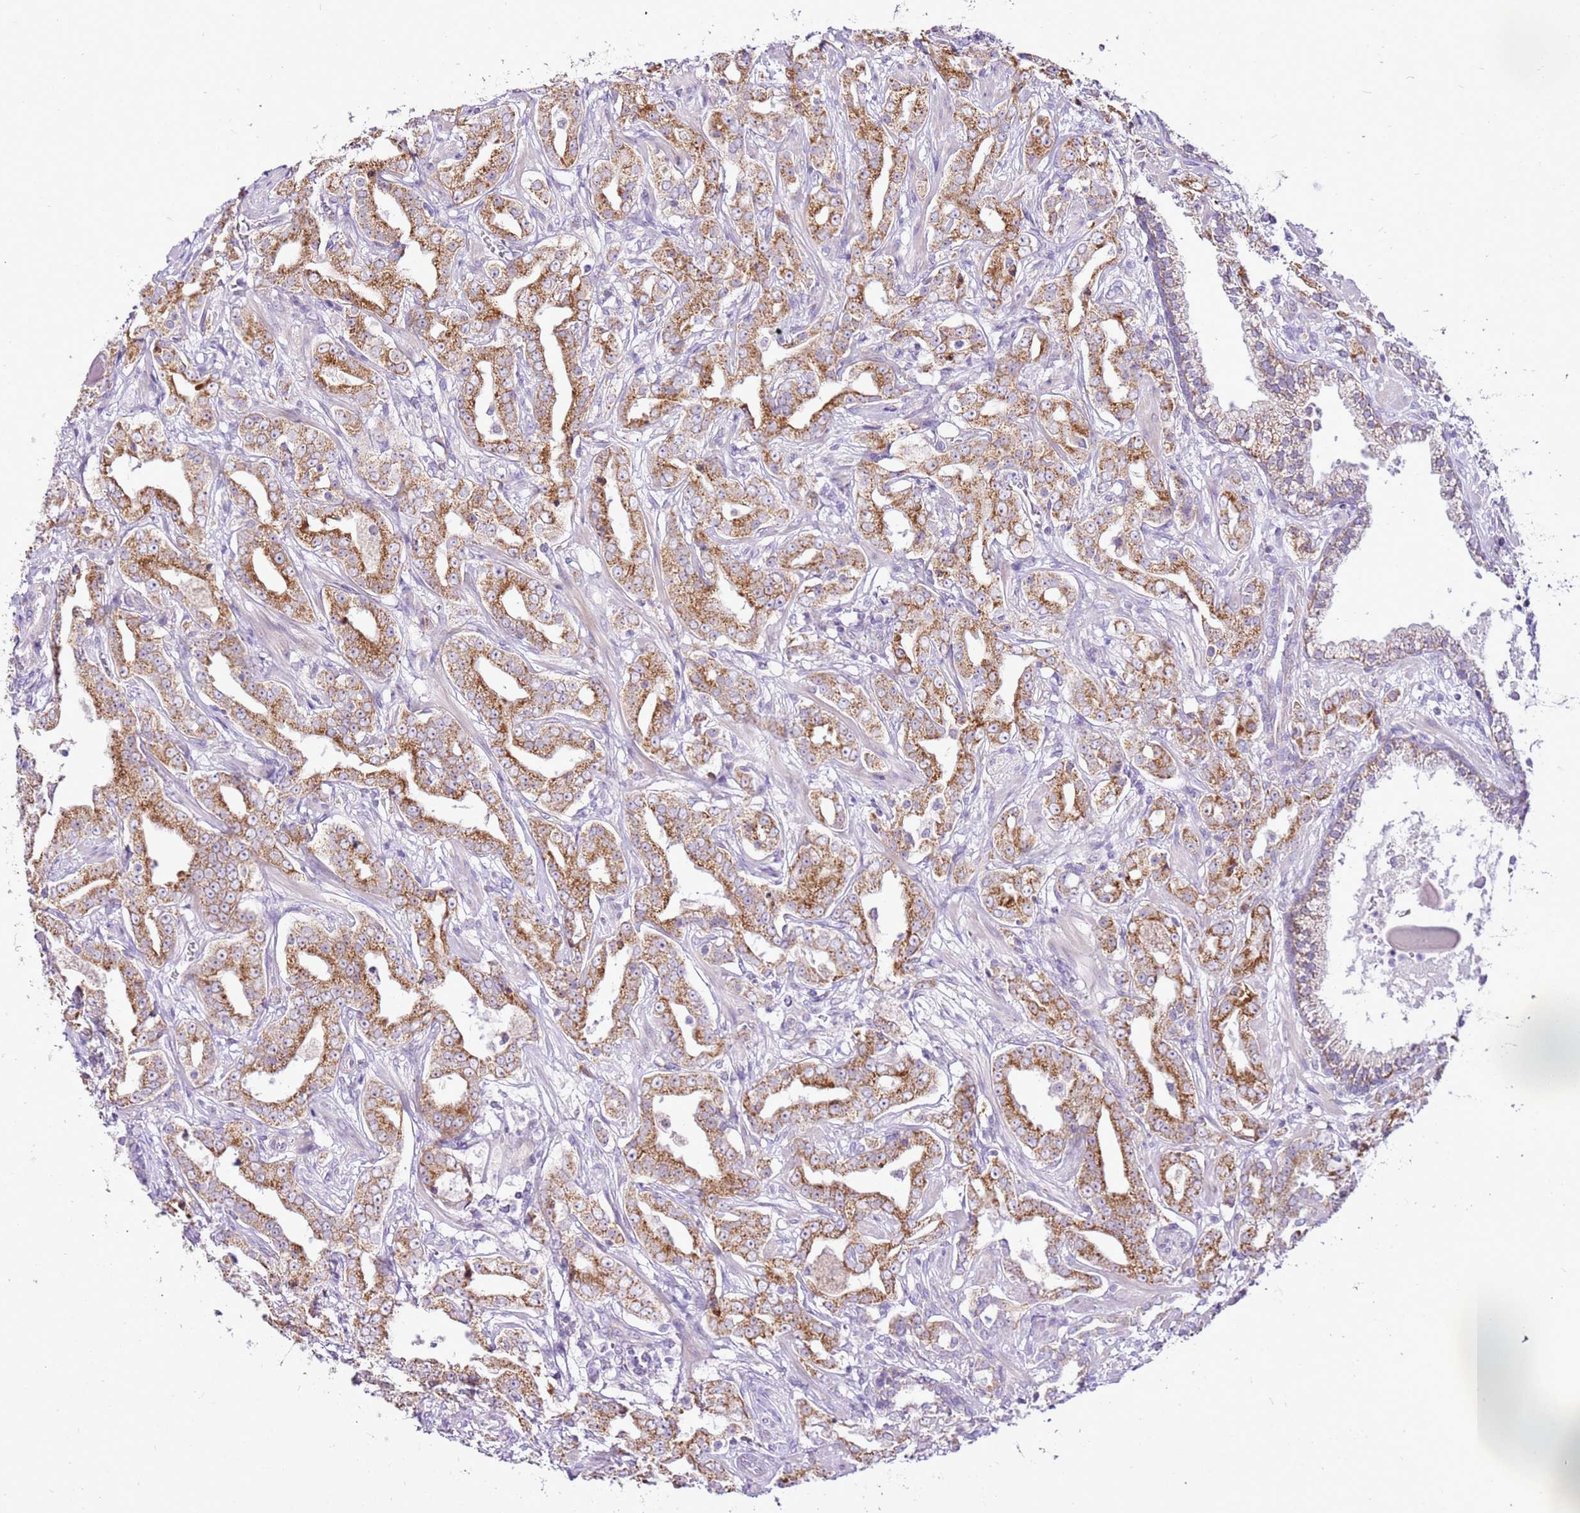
{"staining": {"intensity": "moderate", "quantity": ">75%", "location": "cytoplasmic/membranous"}, "tissue": "prostate cancer", "cell_type": "Tumor cells", "image_type": "cancer", "snomed": [{"axis": "morphology", "description": "Adenocarcinoma, High grade"}, {"axis": "topography", "description": "Prostate"}], "caption": "Moderate cytoplasmic/membranous expression for a protein is appreciated in approximately >75% of tumor cells of adenocarcinoma (high-grade) (prostate) using immunohistochemistry.", "gene": "MRPL36", "patient": {"sex": "male", "age": 63}}